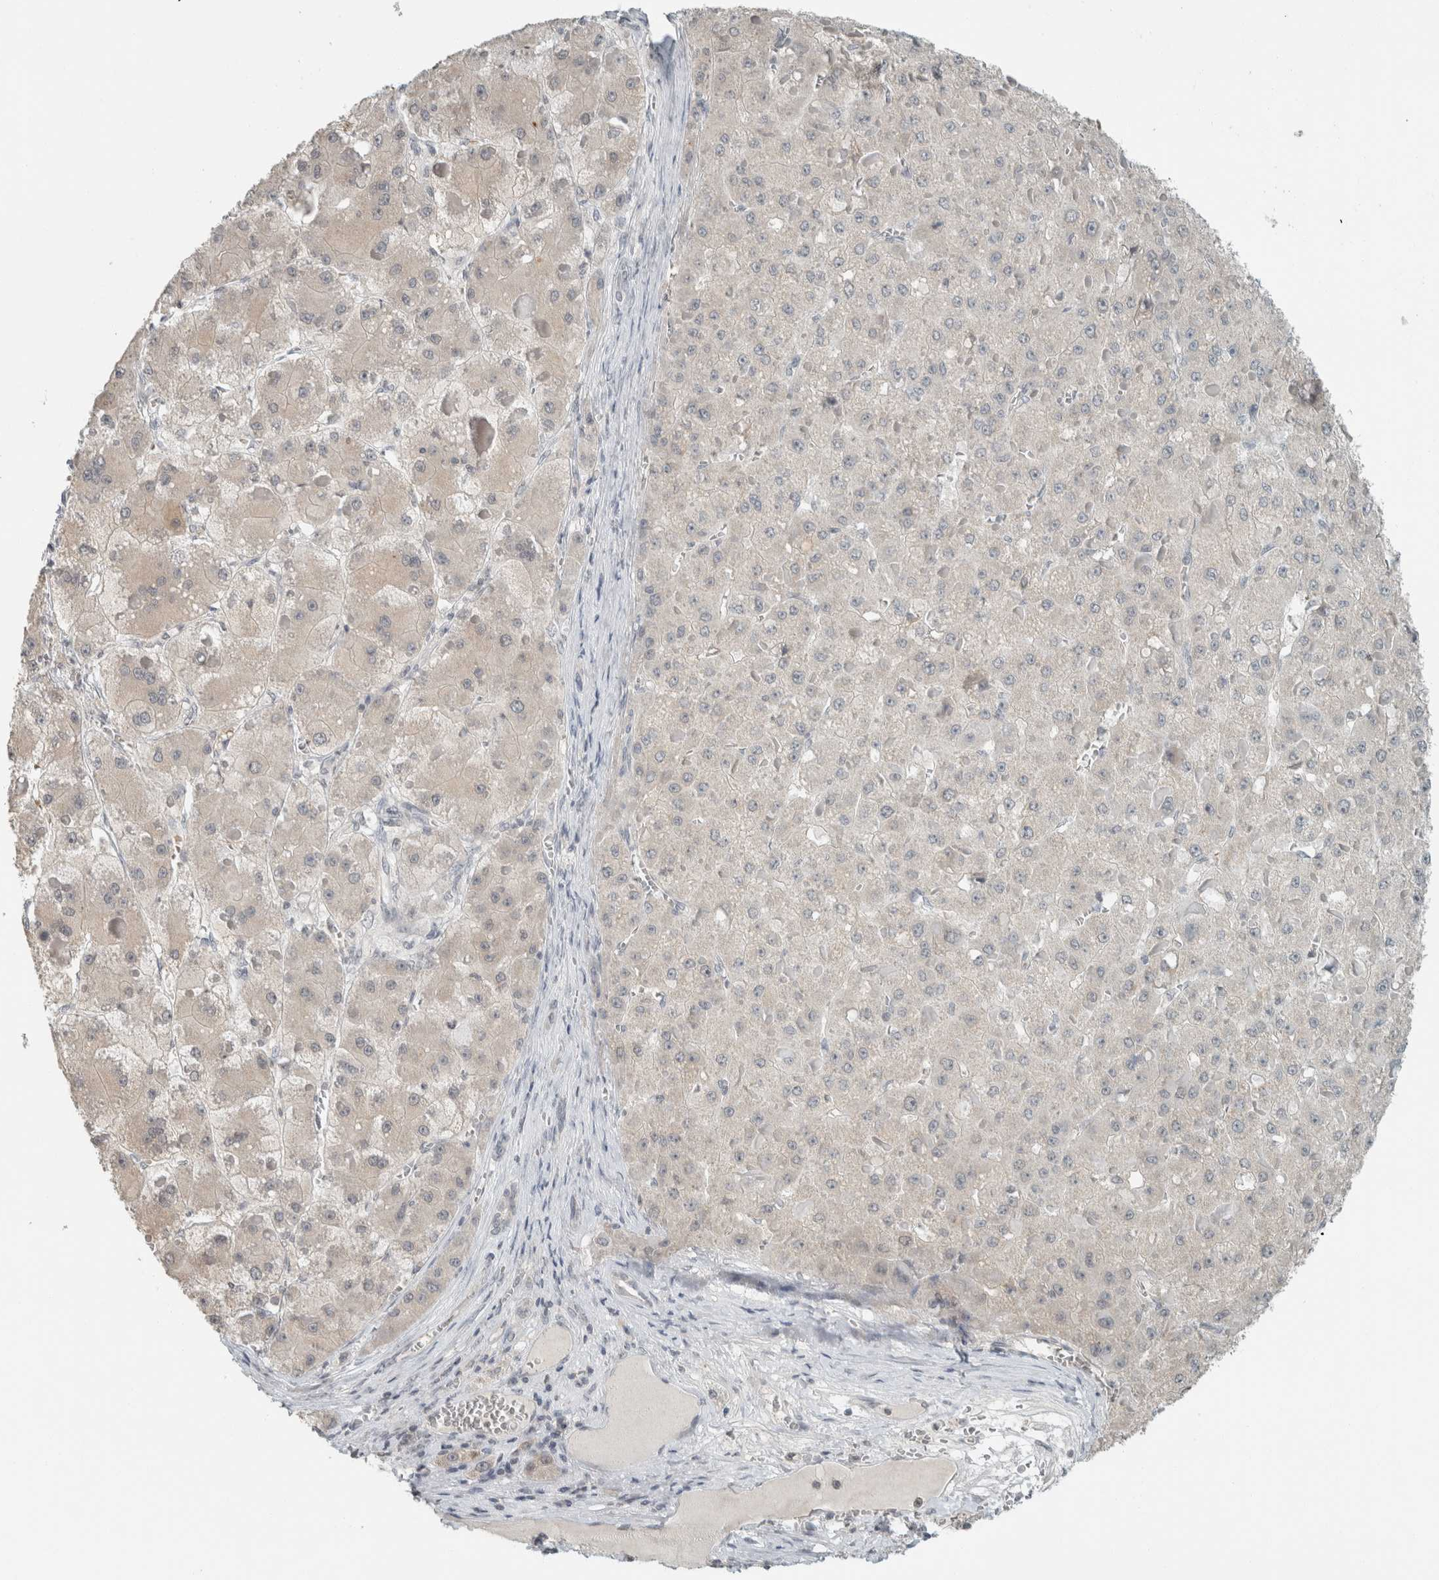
{"staining": {"intensity": "negative", "quantity": "none", "location": "none"}, "tissue": "liver cancer", "cell_type": "Tumor cells", "image_type": "cancer", "snomed": [{"axis": "morphology", "description": "Carcinoma, Hepatocellular, NOS"}, {"axis": "topography", "description": "Liver"}], "caption": "Protein analysis of liver cancer (hepatocellular carcinoma) shows no significant positivity in tumor cells.", "gene": "TRIT1", "patient": {"sex": "female", "age": 73}}